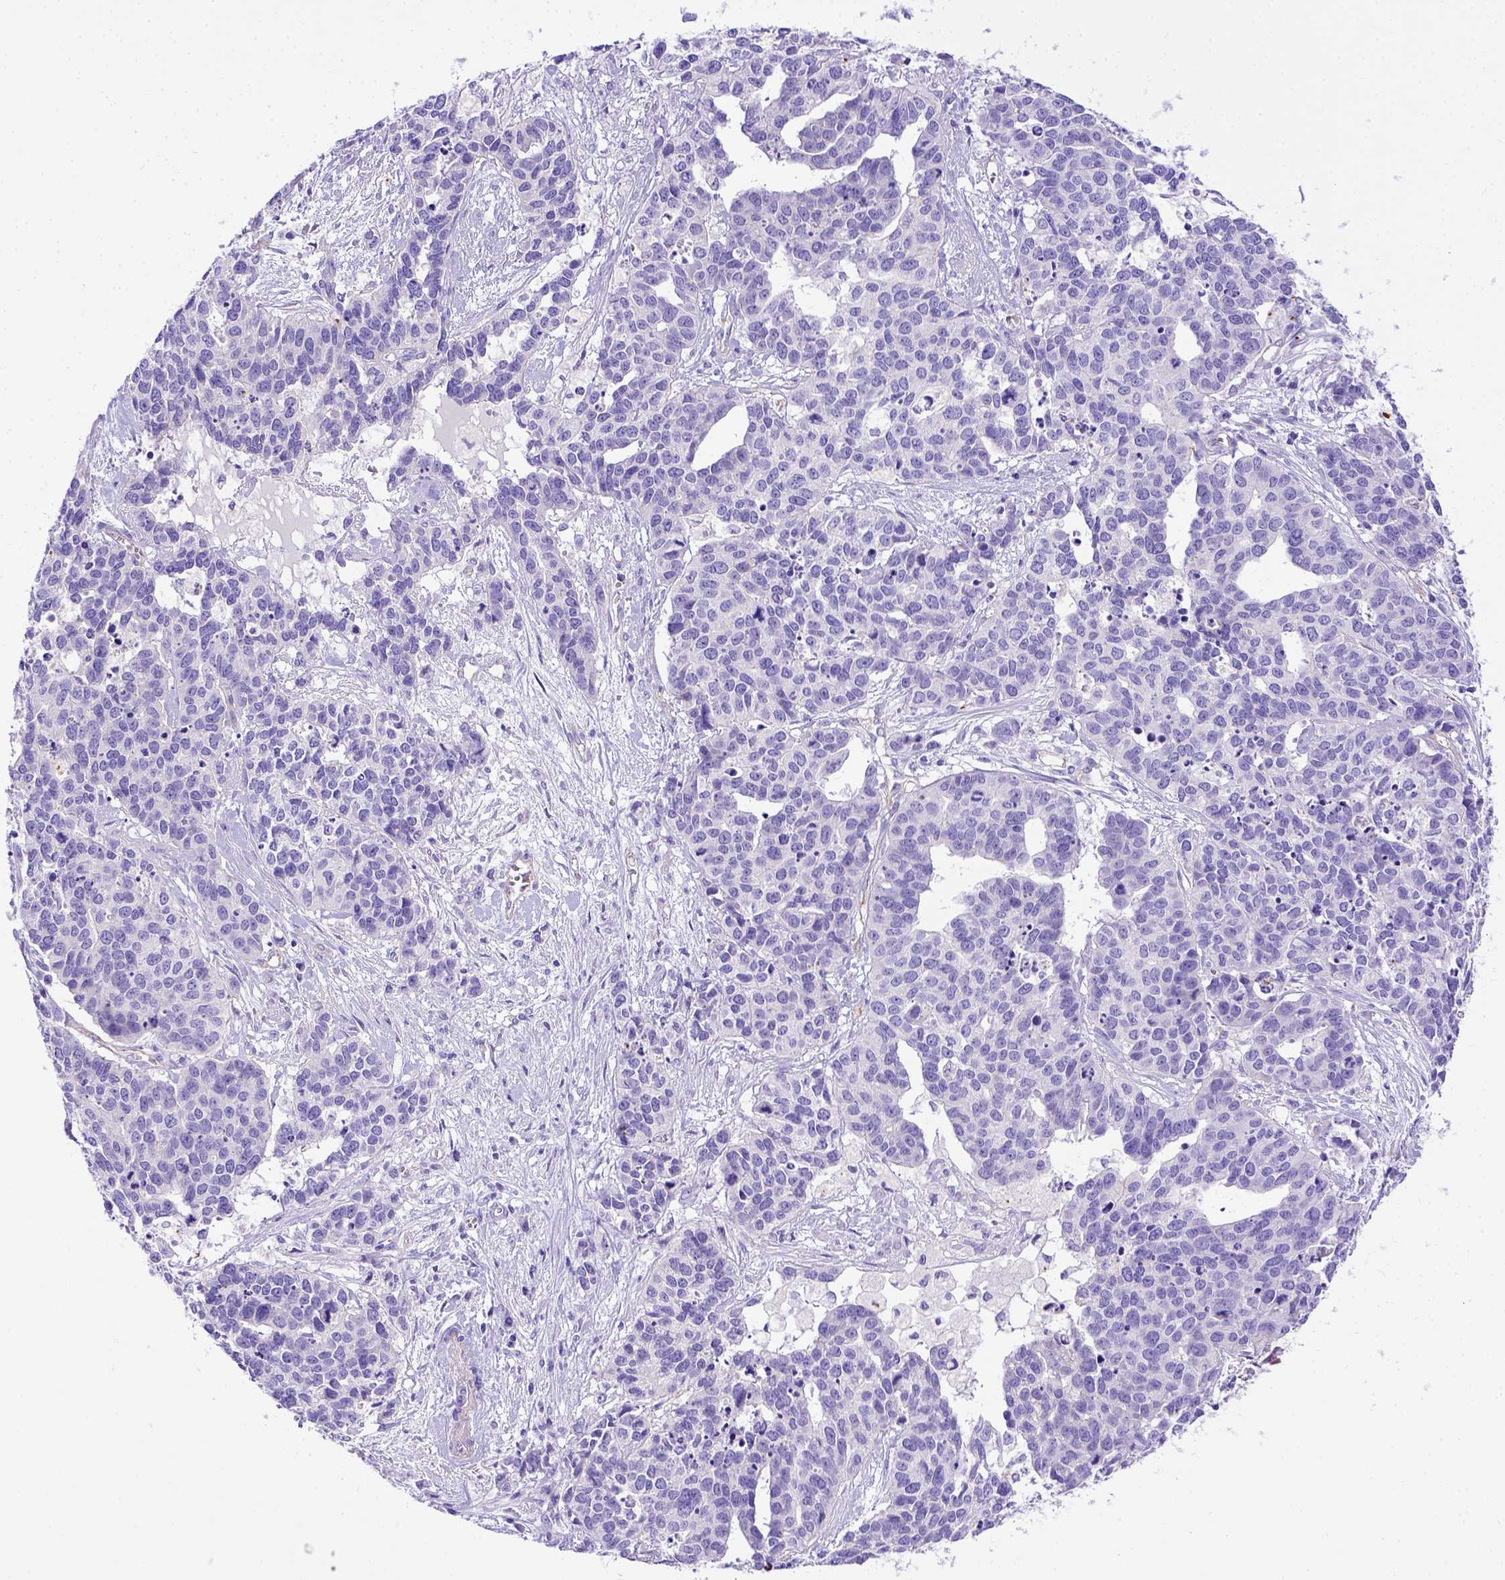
{"staining": {"intensity": "negative", "quantity": "none", "location": "none"}, "tissue": "ovarian cancer", "cell_type": "Tumor cells", "image_type": "cancer", "snomed": [{"axis": "morphology", "description": "Carcinoma, endometroid"}, {"axis": "topography", "description": "Ovary"}], "caption": "Immunohistochemical staining of human endometroid carcinoma (ovarian) shows no significant staining in tumor cells. (Brightfield microscopy of DAB (3,3'-diaminobenzidine) IHC at high magnification).", "gene": "LRRC18", "patient": {"sex": "female", "age": 65}}